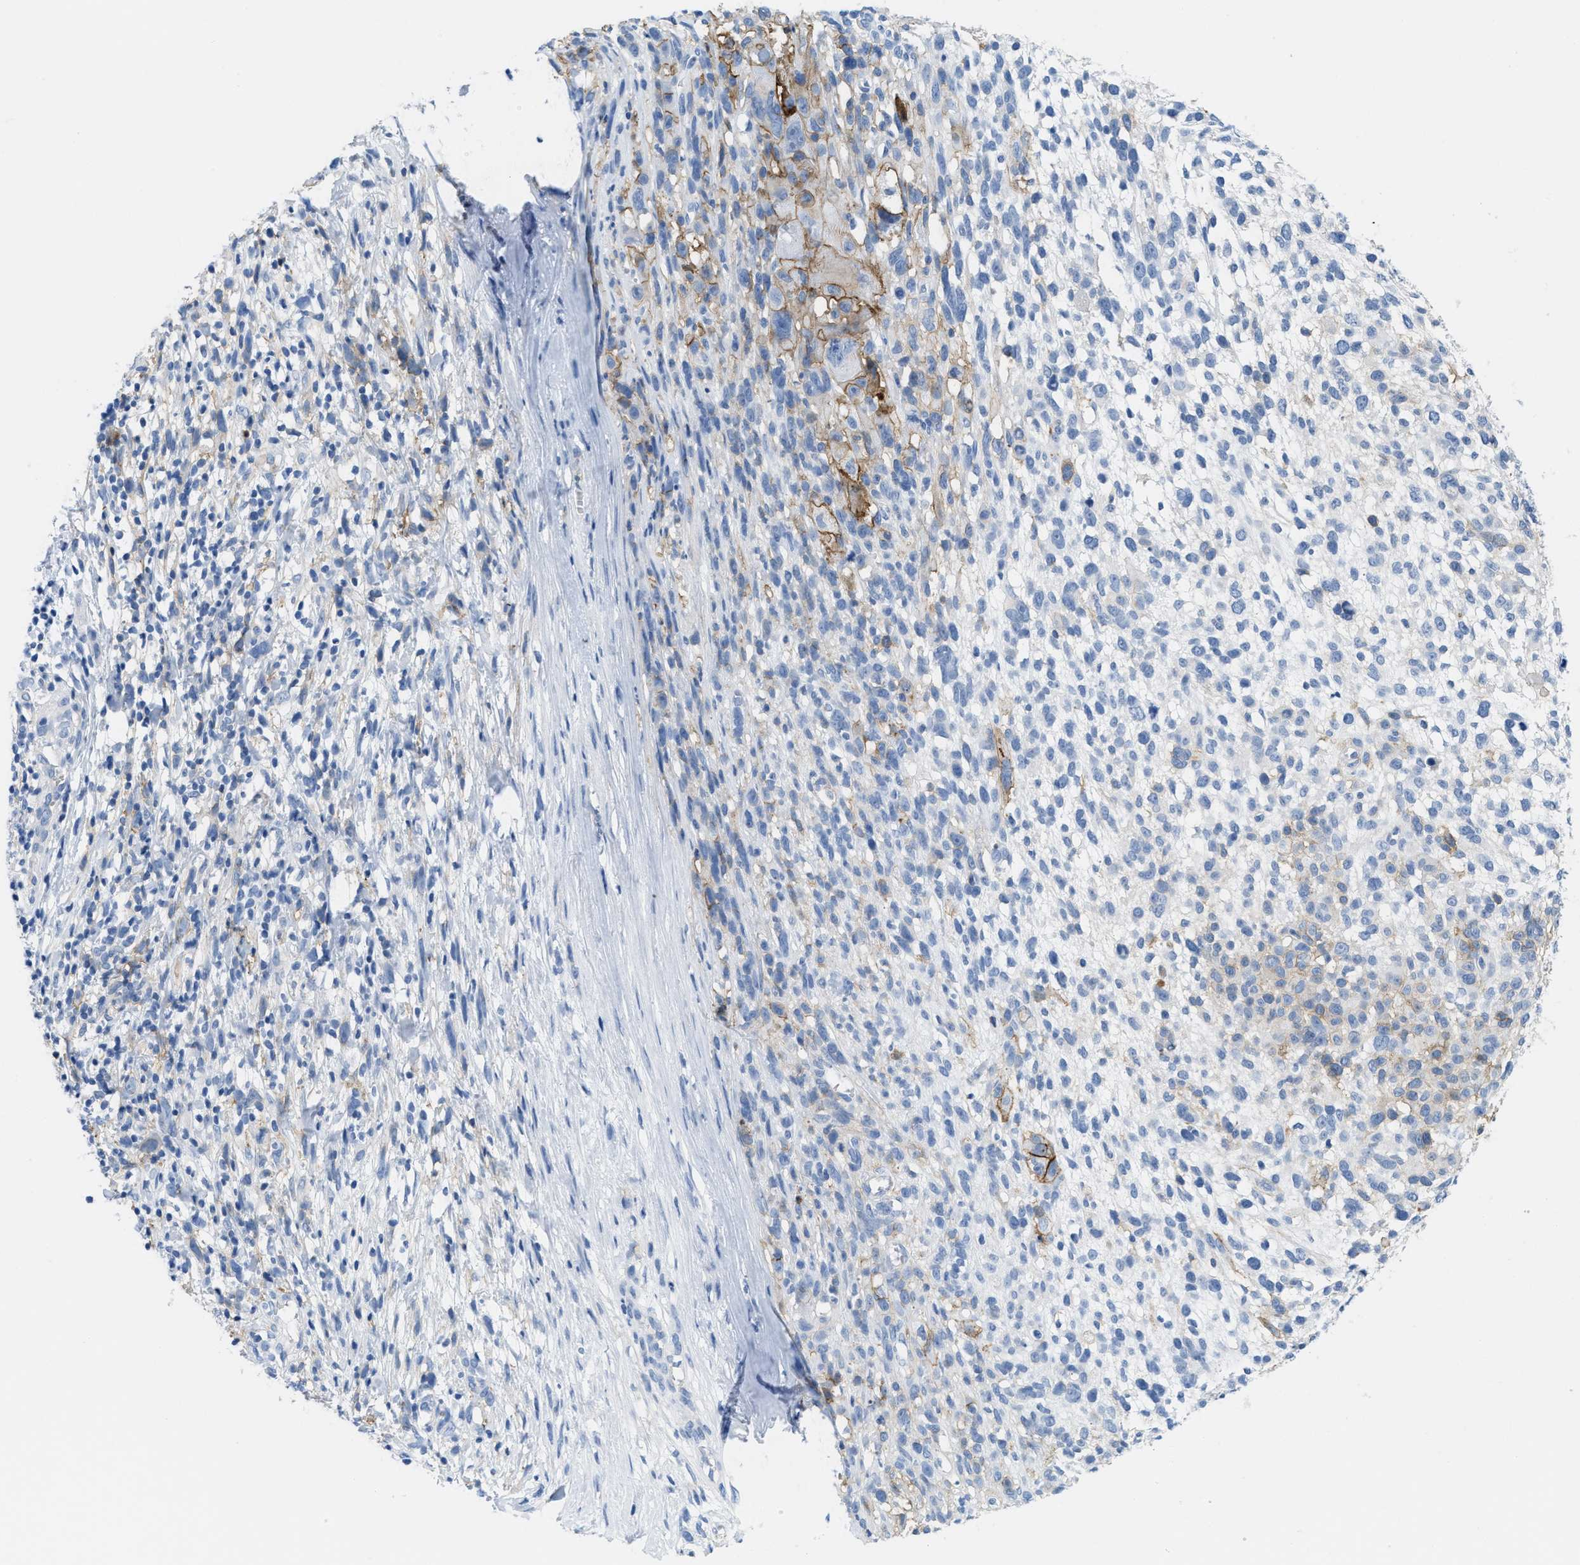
{"staining": {"intensity": "negative", "quantity": "none", "location": "none"}, "tissue": "melanoma", "cell_type": "Tumor cells", "image_type": "cancer", "snomed": [{"axis": "morphology", "description": "Malignant melanoma, NOS"}, {"axis": "topography", "description": "Skin"}], "caption": "Immunohistochemical staining of human malignant melanoma demonstrates no significant positivity in tumor cells.", "gene": "SLC3A2", "patient": {"sex": "female", "age": 55}}